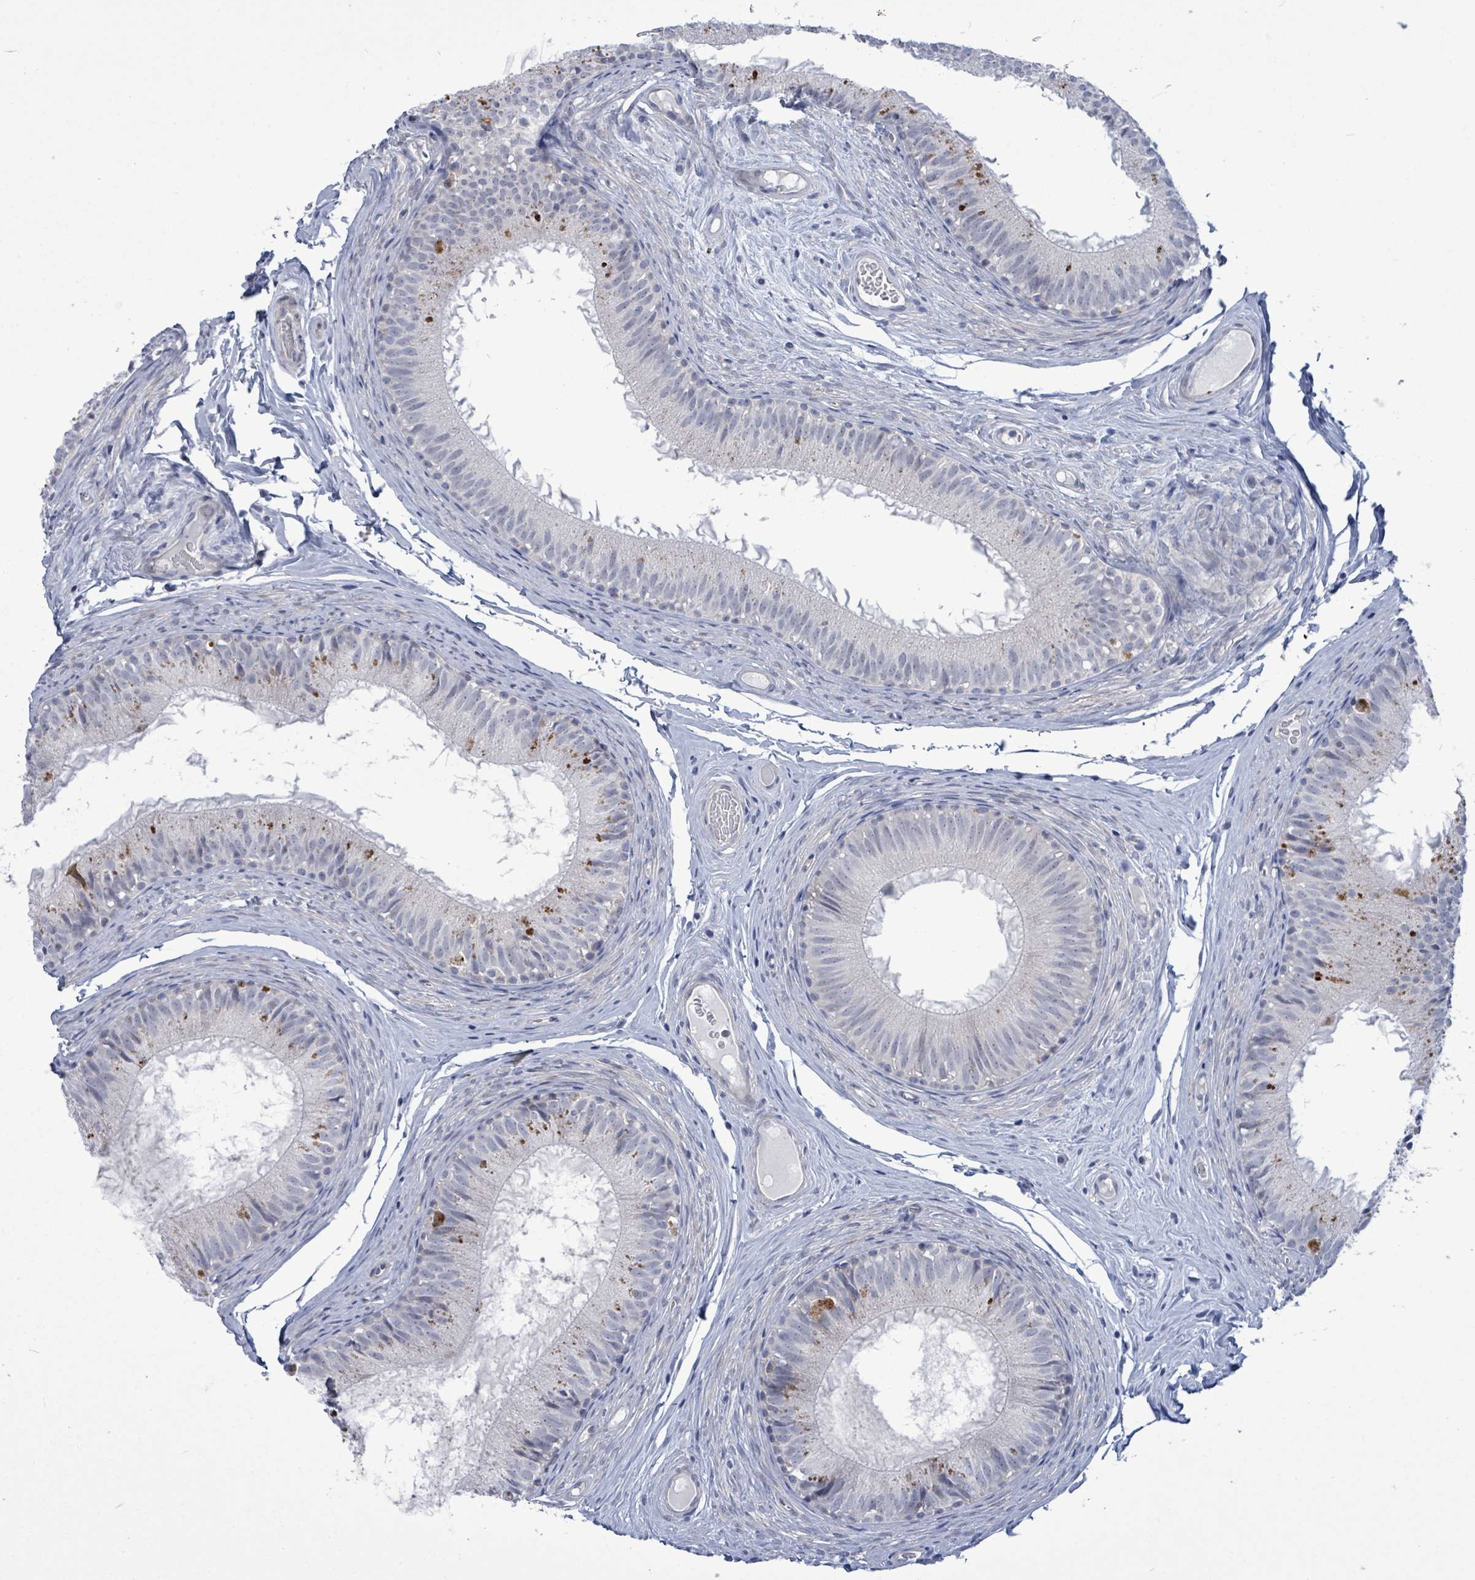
{"staining": {"intensity": "negative", "quantity": "none", "location": "none"}, "tissue": "epididymis", "cell_type": "Glandular cells", "image_type": "normal", "snomed": [{"axis": "morphology", "description": "Normal tissue, NOS"}, {"axis": "topography", "description": "Epididymis"}], "caption": "Epididymis stained for a protein using IHC demonstrates no staining glandular cells.", "gene": "CT45A10", "patient": {"sex": "male", "age": 25}}